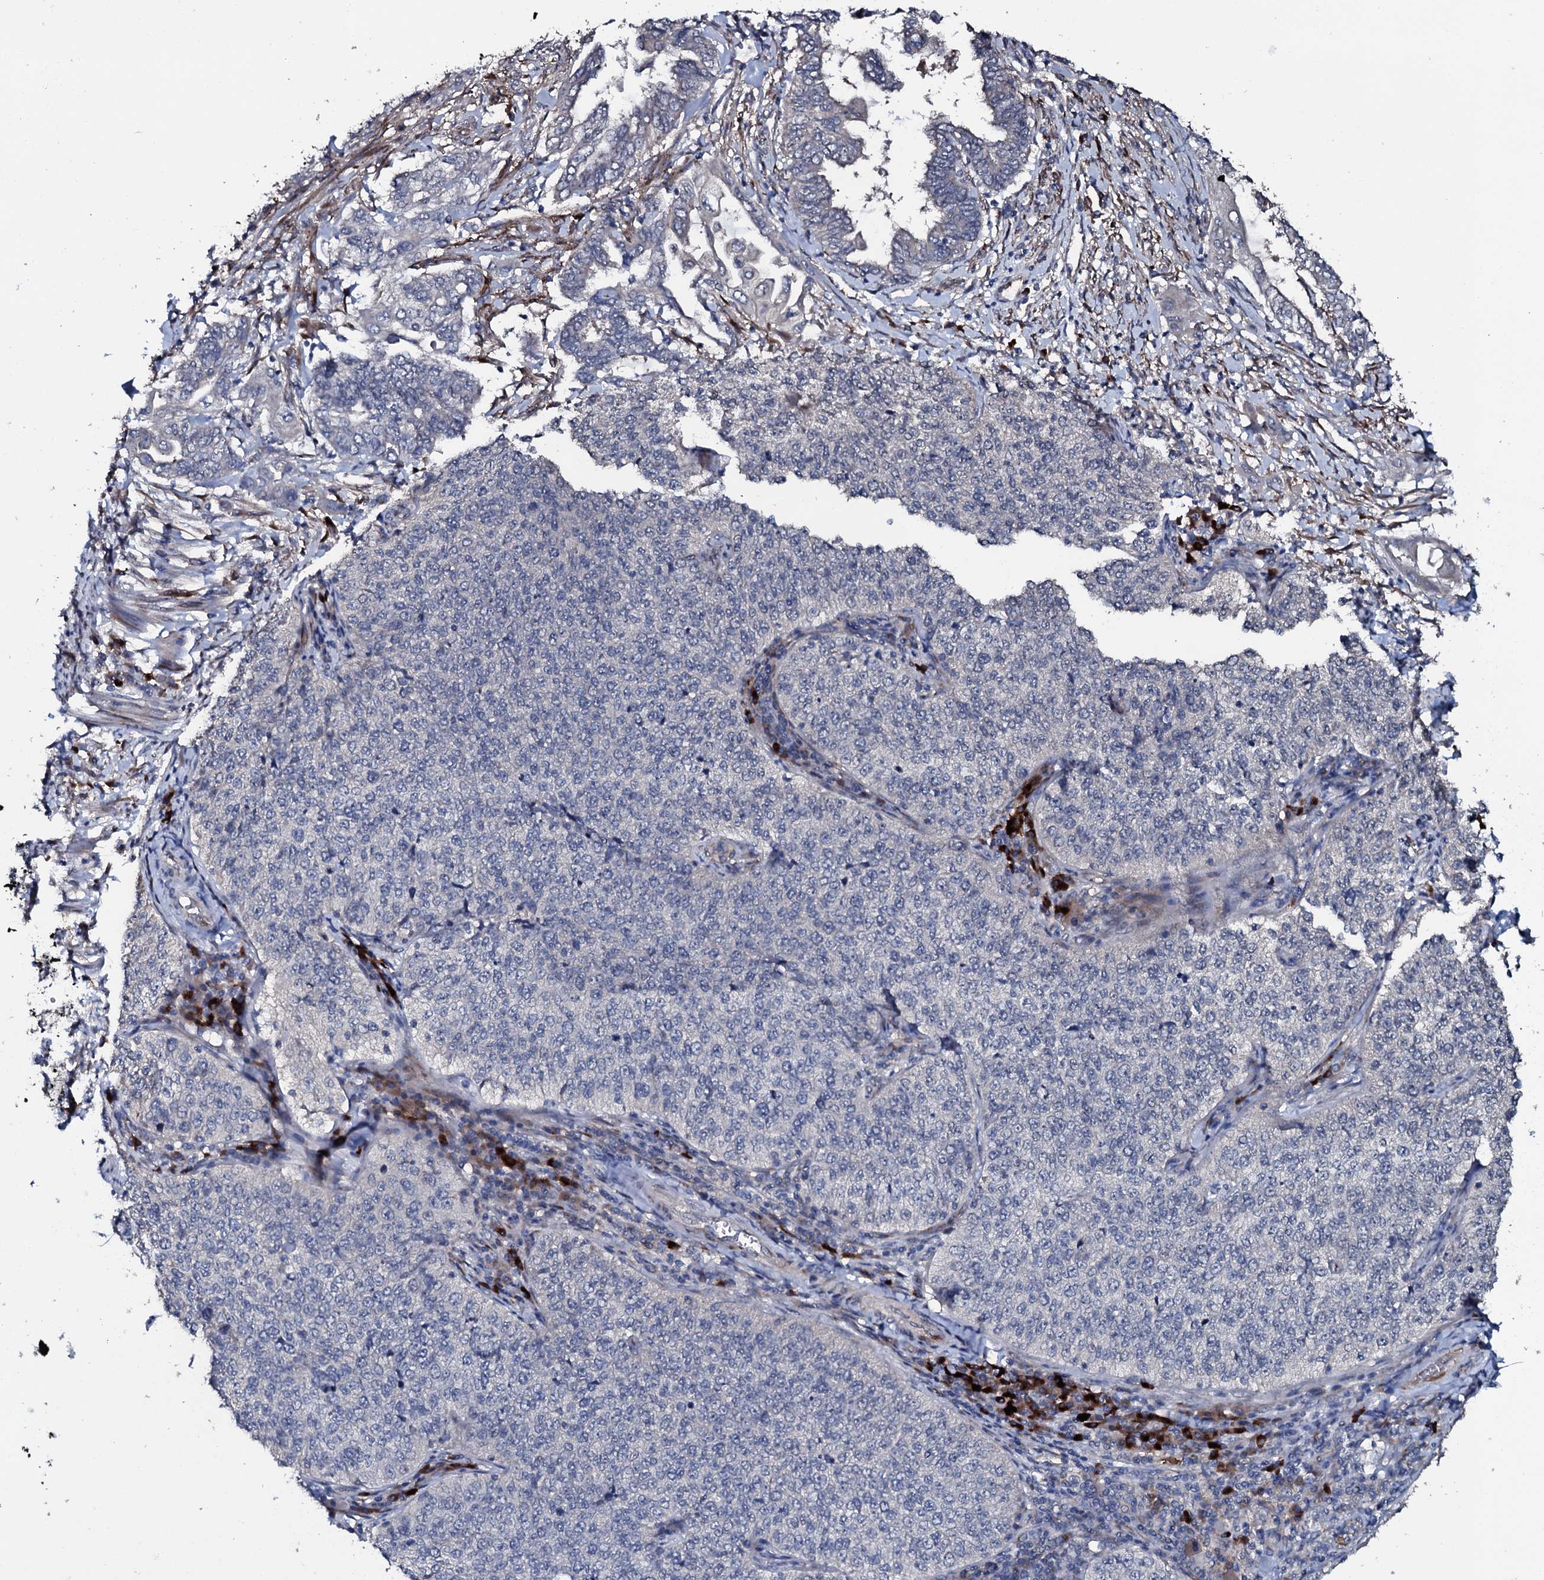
{"staining": {"intensity": "negative", "quantity": "none", "location": "none"}, "tissue": "cervical cancer", "cell_type": "Tumor cells", "image_type": "cancer", "snomed": [{"axis": "morphology", "description": "Squamous cell carcinoma, NOS"}, {"axis": "topography", "description": "Cervix"}], "caption": "This is a micrograph of IHC staining of cervical squamous cell carcinoma, which shows no staining in tumor cells. Brightfield microscopy of immunohistochemistry (IHC) stained with DAB (brown) and hematoxylin (blue), captured at high magnification.", "gene": "IL12B", "patient": {"sex": "female", "age": 35}}